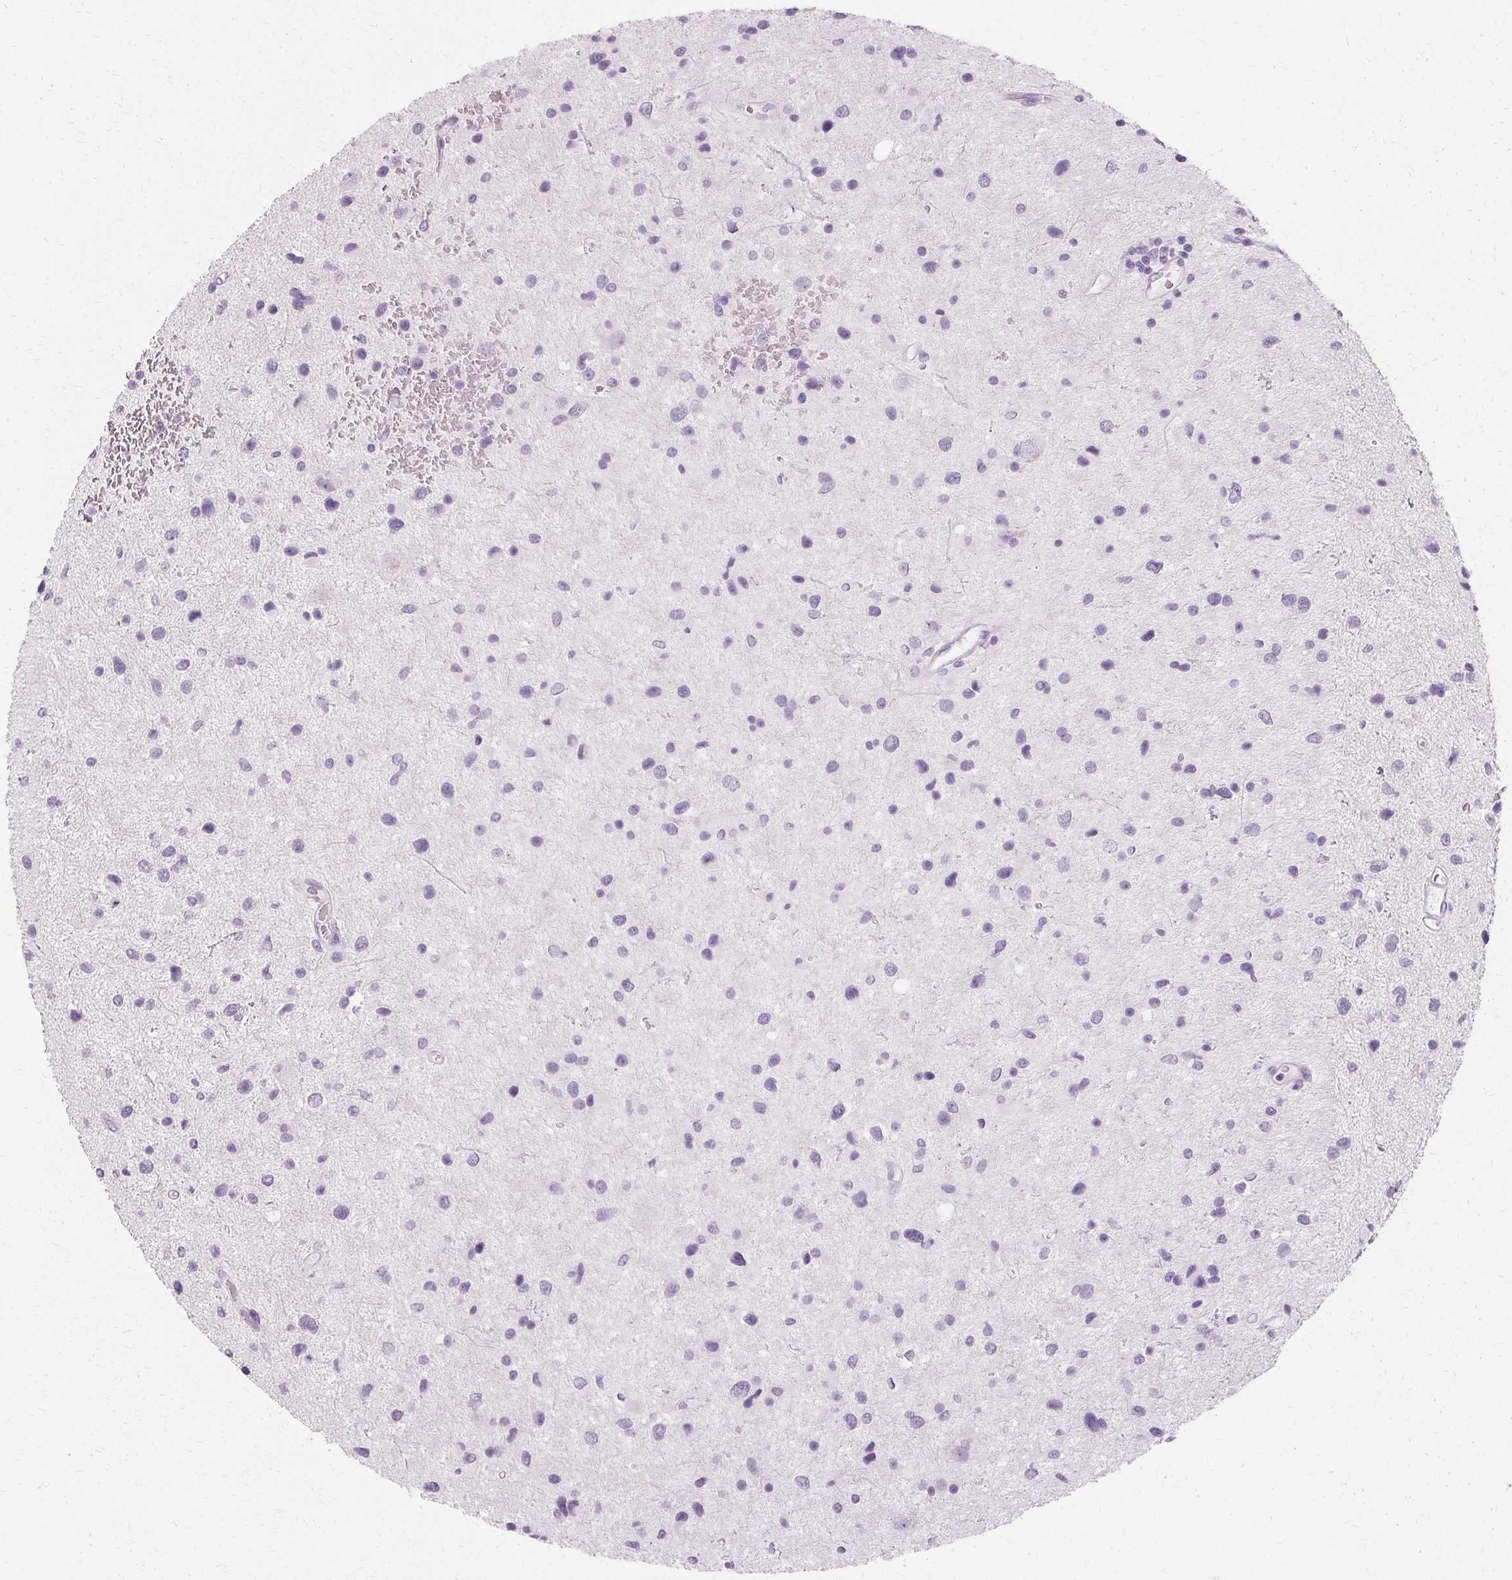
{"staining": {"intensity": "negative", "quantity": "none", "location": "none"}, "tissue": "glioma", "cell_type": "Tumor cells", "image_type": "cancer", "snomed": [{"axis": "morphology", "description": "Glioma, malignant, Low grade"}, {"axis": "topography", "description": "Brain"}], "caption": "A high-resolution photomicrograph shows immunohistochemistry (IHC) staining of malignant low-grade glioma, which shows no significant positivity in tumor cells.", "gene": "KRT6C", "patient": {"sex": "female", "age": 32}}